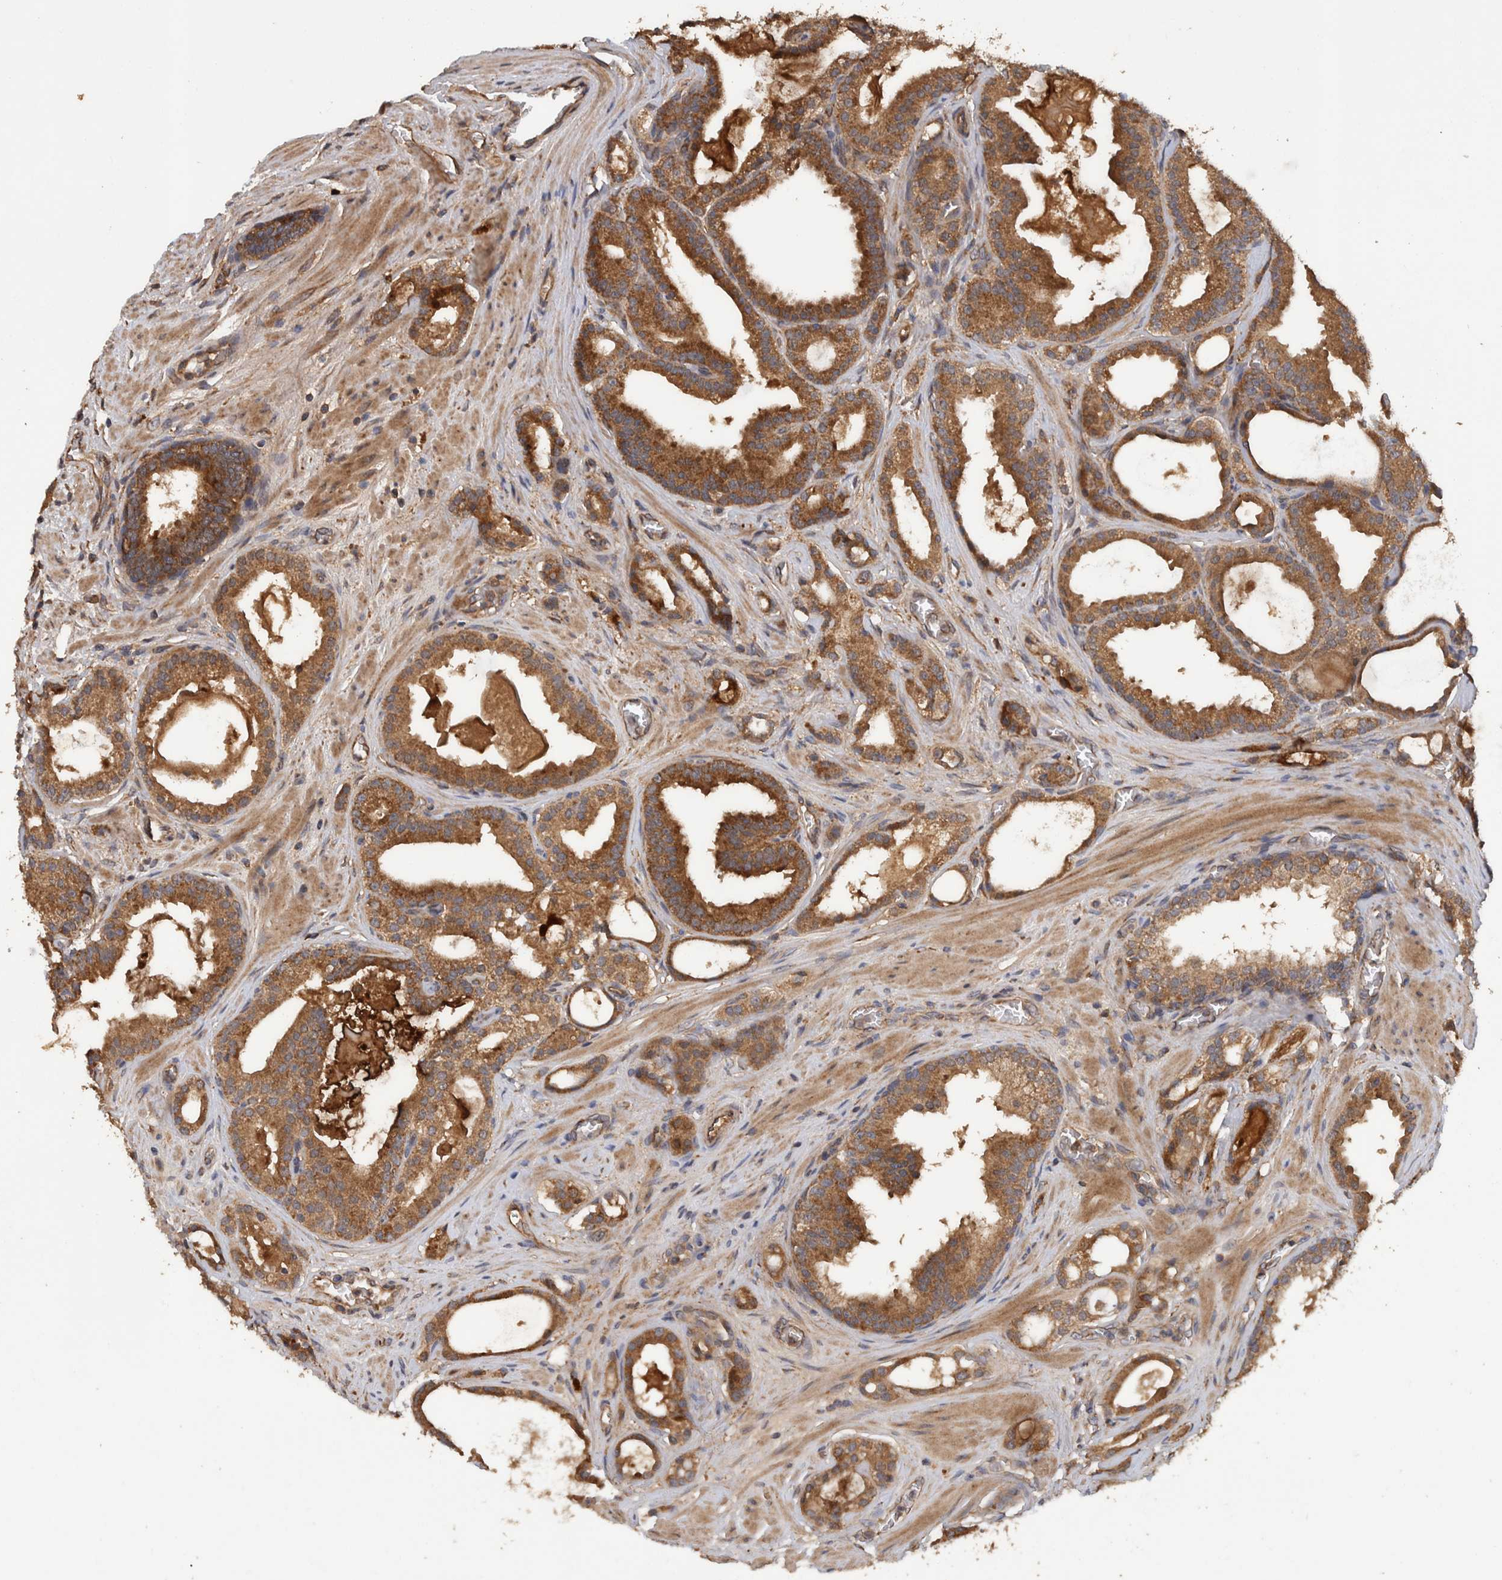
{"staining": {"intensity": "moderate", "quantity": ">75%", "location": "cytoplasmic/membranous"}, "tissue": "prostate cancer", "cell_type": "Tumor cells", "image_type": "cancer", "snomed": [{"axis": "morphology", "description": "Adenocarcinoma, High grade"}, {"axis": "topography", "description": "Prostate"}], "caption": "Protein analysis of prostate high-grade adenocarcinoma tissue demonstrates moderate cytoplasmic/membranous expression in approximately >75% of tumor cells.", "gene": "TRIM16", "patient": {"sex": "male", "age": 60}}